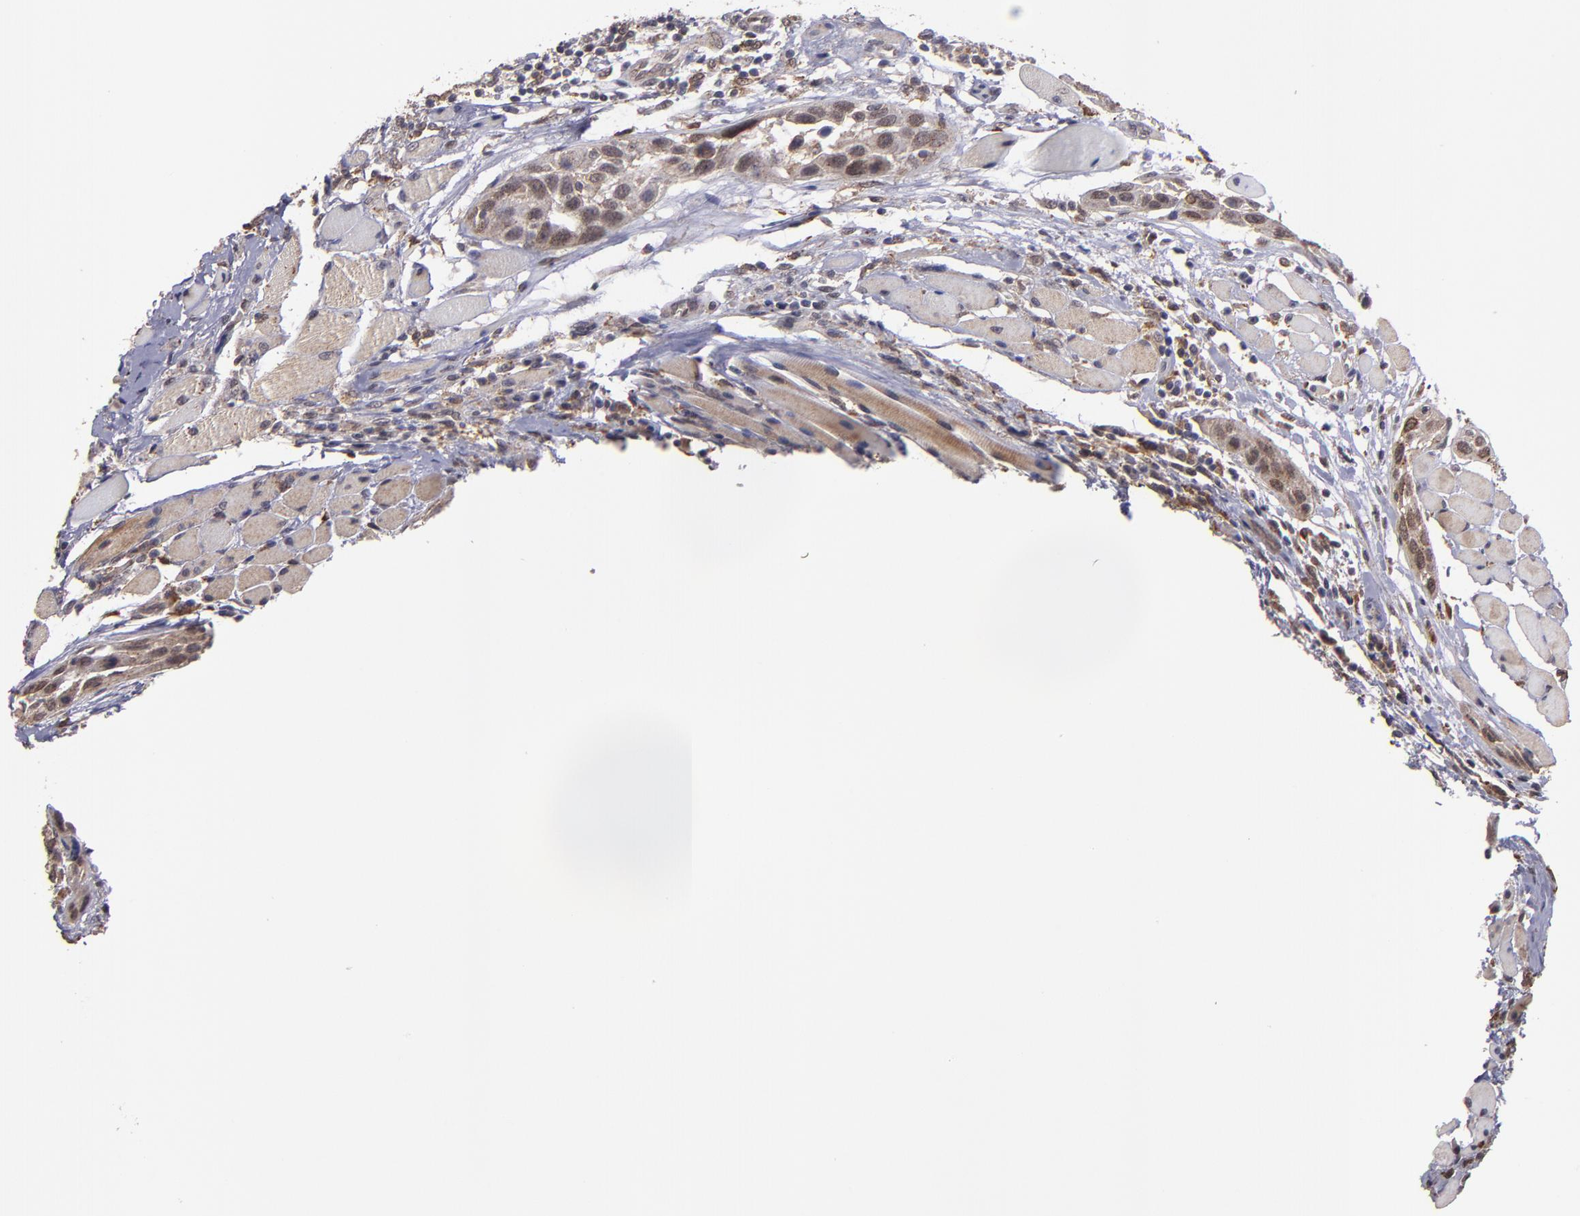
{"staining": {"intensity": "moderate", "quantity": ">75%", "location": "cytoplasmic/membranous,nuclear"}, "tissue": "head and neck cancer", "cell_type": "Tumor cells", "image_type": "cancer", "snomed": [{"axis": "morphology", "description": "Squamous cell carcinoma, NOS"}, {"axis": "topography", "description": "Oral tissue"}, {"axis": "topography", "description": "Head-Neck"}], "caption": "This is a histology image of immunohistochemistry staining of head and neck cancer (squamous cell carcinoma), which shows moderate expression in the cytoplasmic/membranous and nuclear of tumor cells.", "gene": "SIPA1L1", "patient": {"sex": "female", "age": 50}}